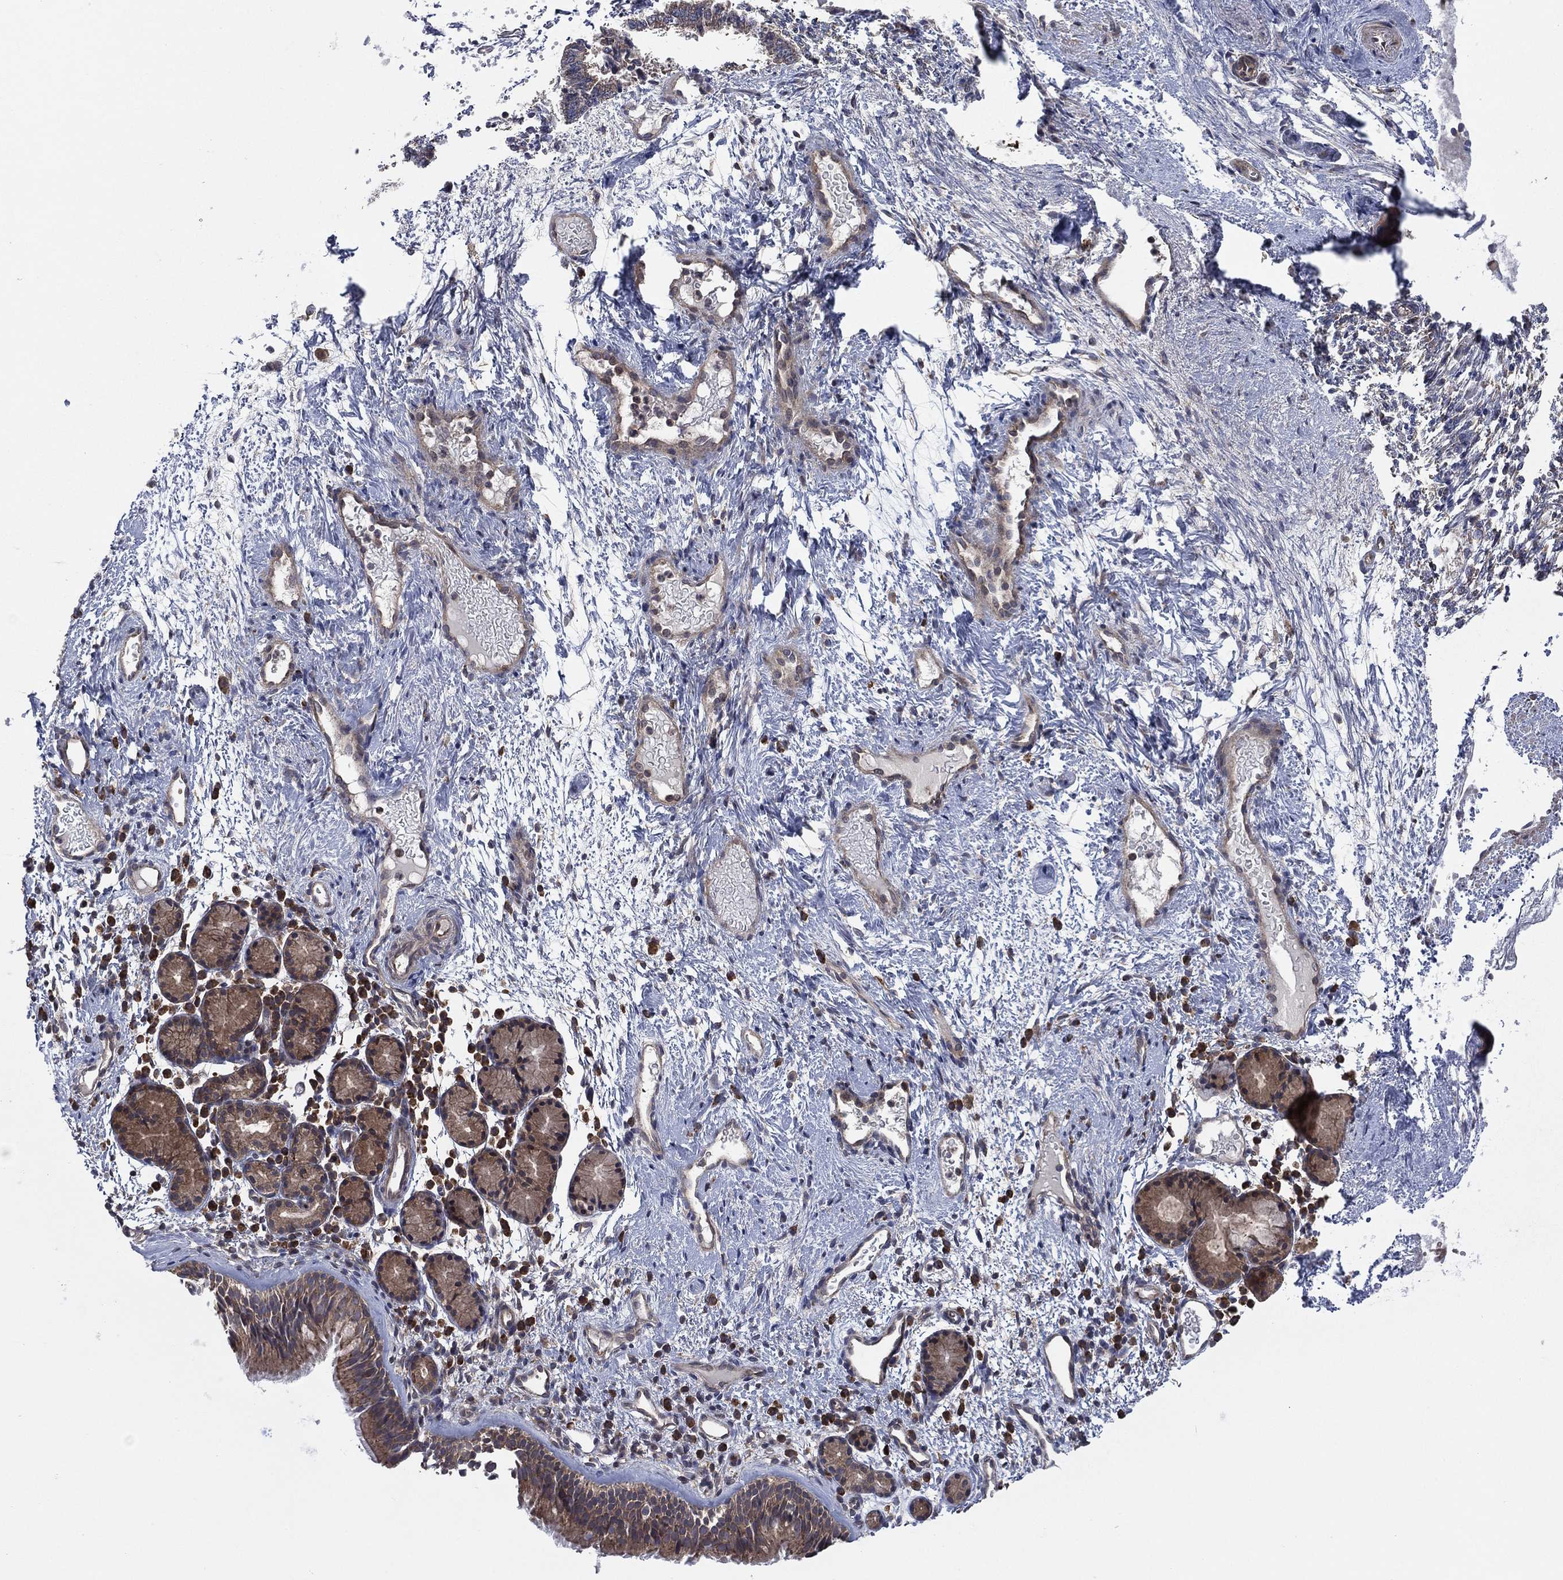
{"staining": {"intensity": "moderate", "quantity": "<25%", "location": "cytoplasmic/membranous"}, "tissue": "nasopharynx", "cell_type": "Respiratory epithelial cells", "image_type": "normal", "snomed": [{"axis": "morphology", "description": "Normal tissue, NOS"}, {"axis": "morphology", "description": "Inflammation, NOS"}, {"axis": "topography", "description": "Nasopharynx"}], "caption": "Approximately <25% of respiratory epithelial cells in unremarkable human nasopharynx reveal moderate cytoplasmic/membranous protein expression as visualized by brown immunohistochemical staining.", "gene": "C2orf76", "patient": {"sex": "female", "age": 55}}